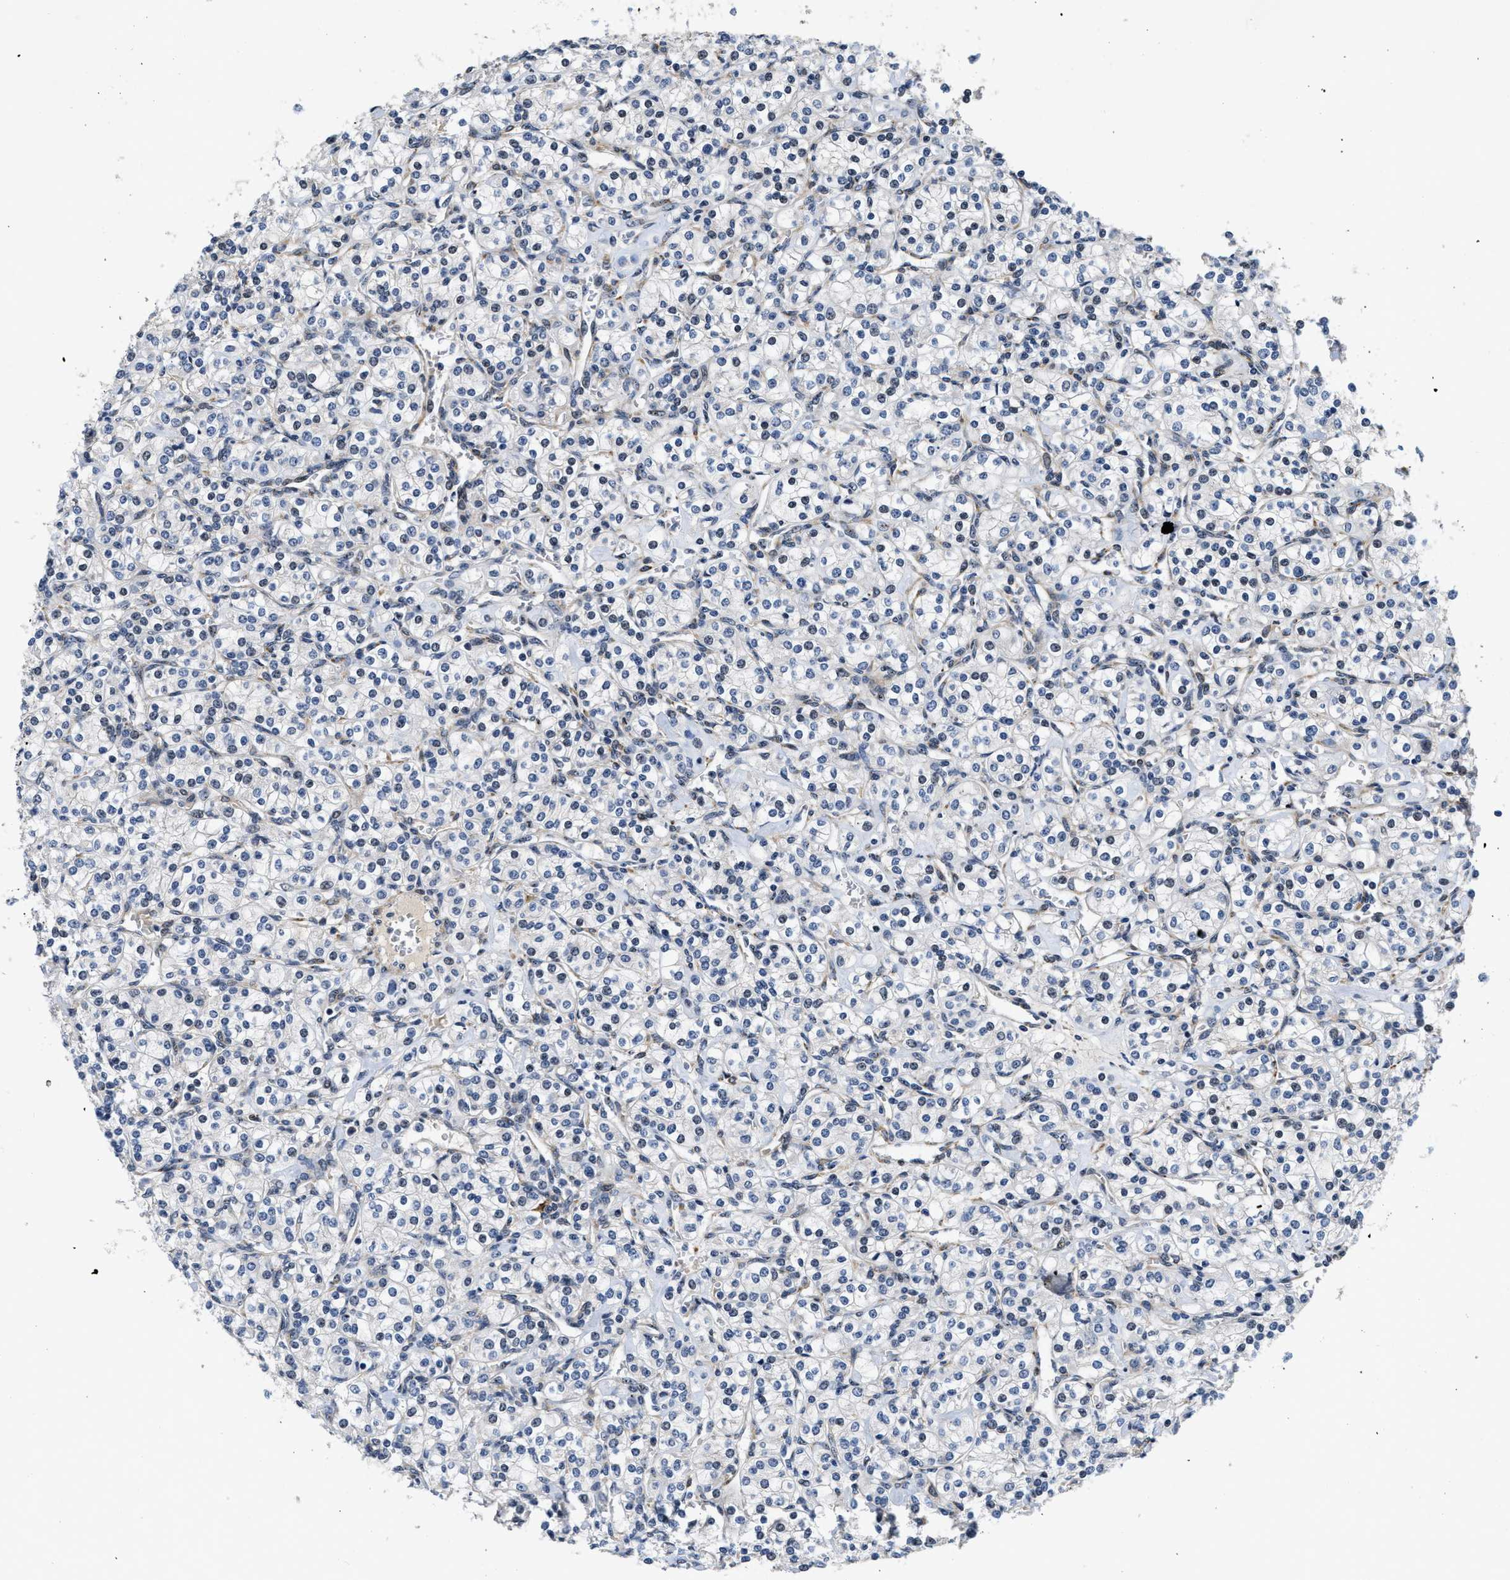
{"staining": {"intensity": "negative", "quantity": "none", "location": "none"}, "tissue": "renal cancer", "cell_type": "Tumor cells", "image_type": "cancer", "snomed": [{"axis": "morphology", "description": "Adenocarcinoma, NOS"}, {"axis": "topography", "description": "Kidney"}], "caption": "Human adenocarcinoma (renal) stained for a protein using IHC displays no staining in tumor cells.", "gene": "VIP", "patient": {"sex": "male", "age": 77}}